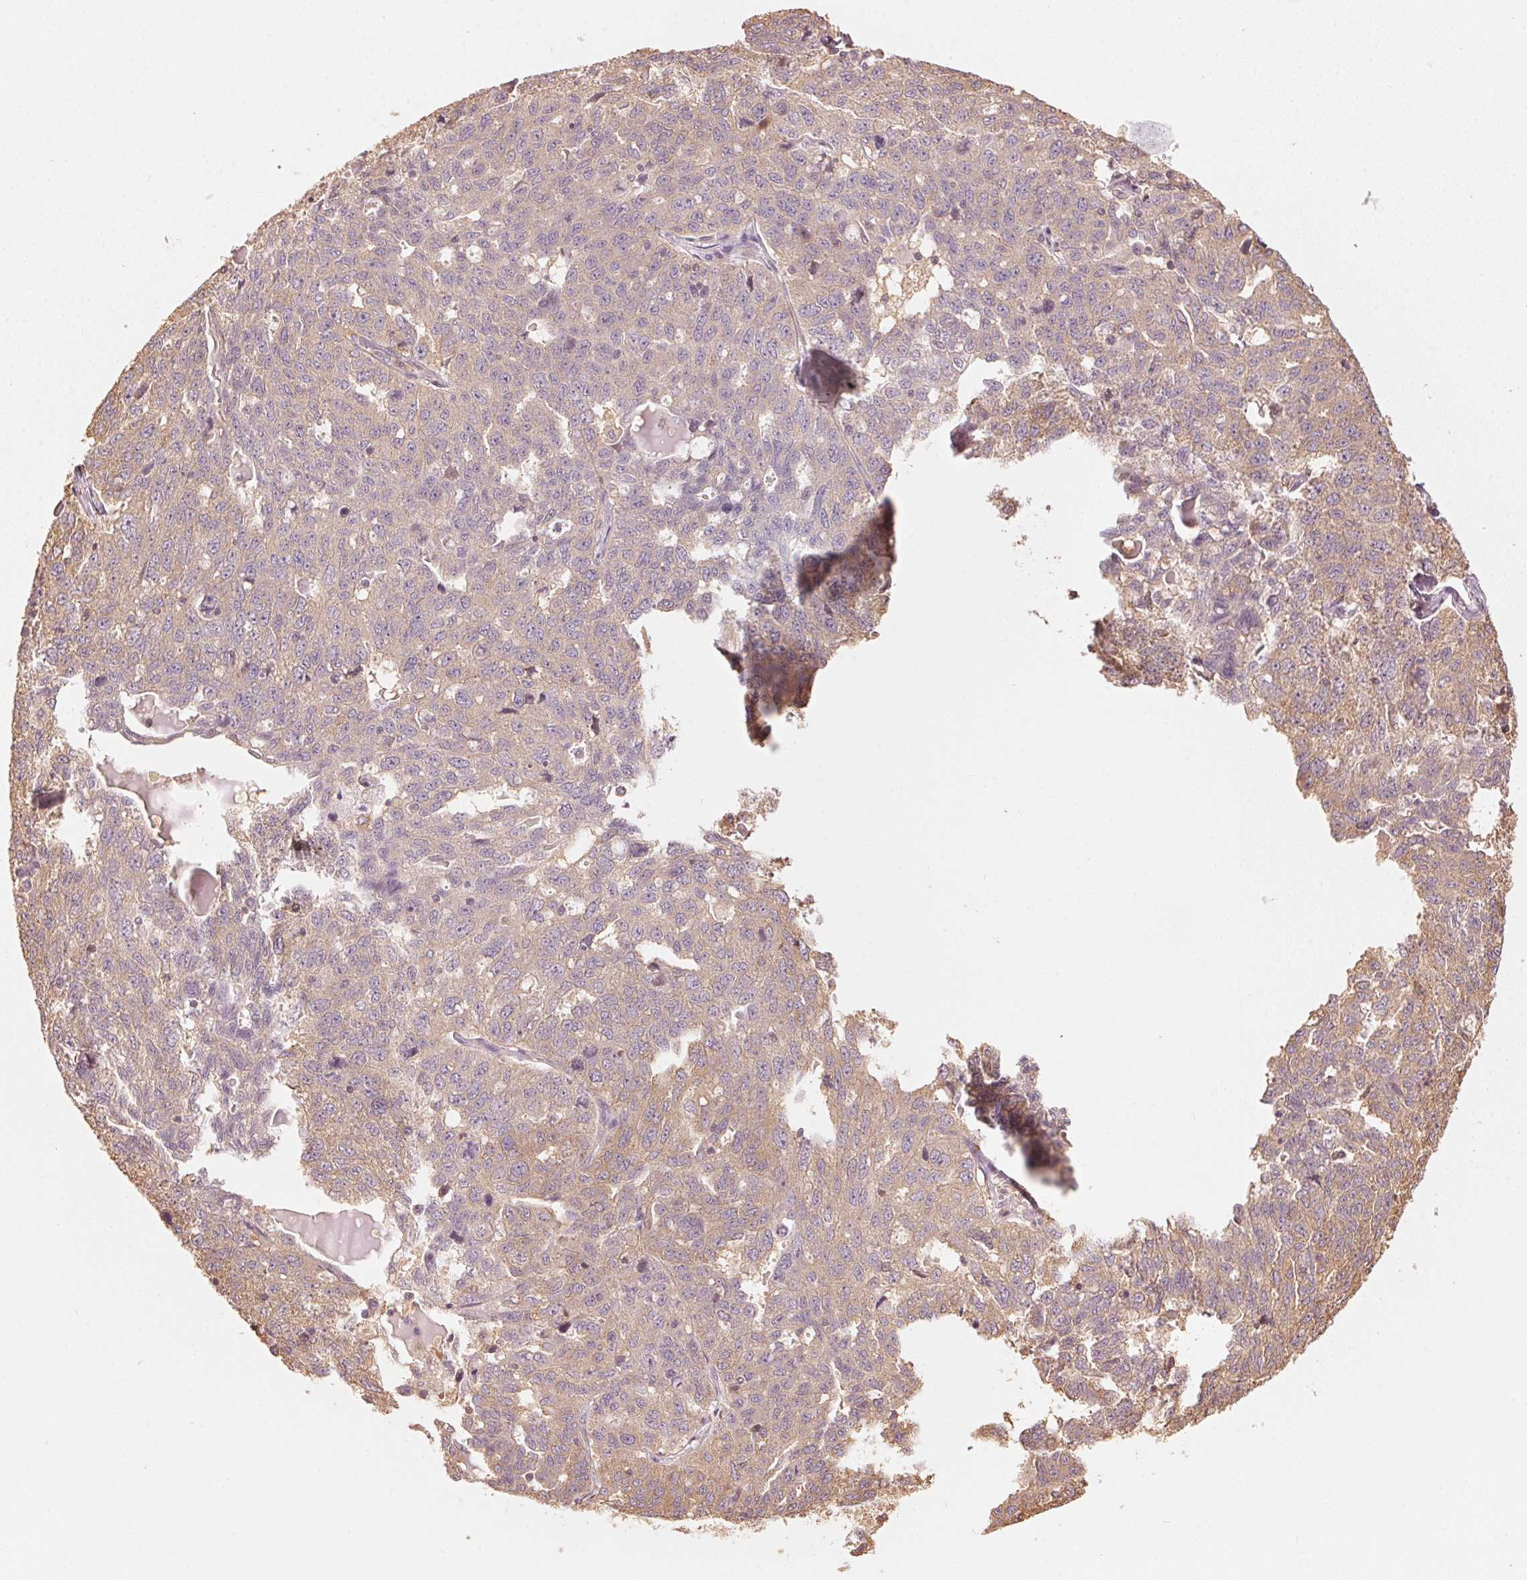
{"staining": {"intensity": "weak", "quantity": "<25%", "location": "cytoplasmic/membranous"}, "tissue": "ovarian cancer", "cell_type": "Tumor cells", "image_type": "cancer", "snomed": [{"axis": "morphology", "description": "Cystadenocarcinoma, serous, NOS"}, {"axis": "topography", "description": "Ovary"}], "caption": "Tumor cells show no significant positivity in ovarian cancer.", "gene": "QDPR", "patient": {"sex": "female", "age": 71}}